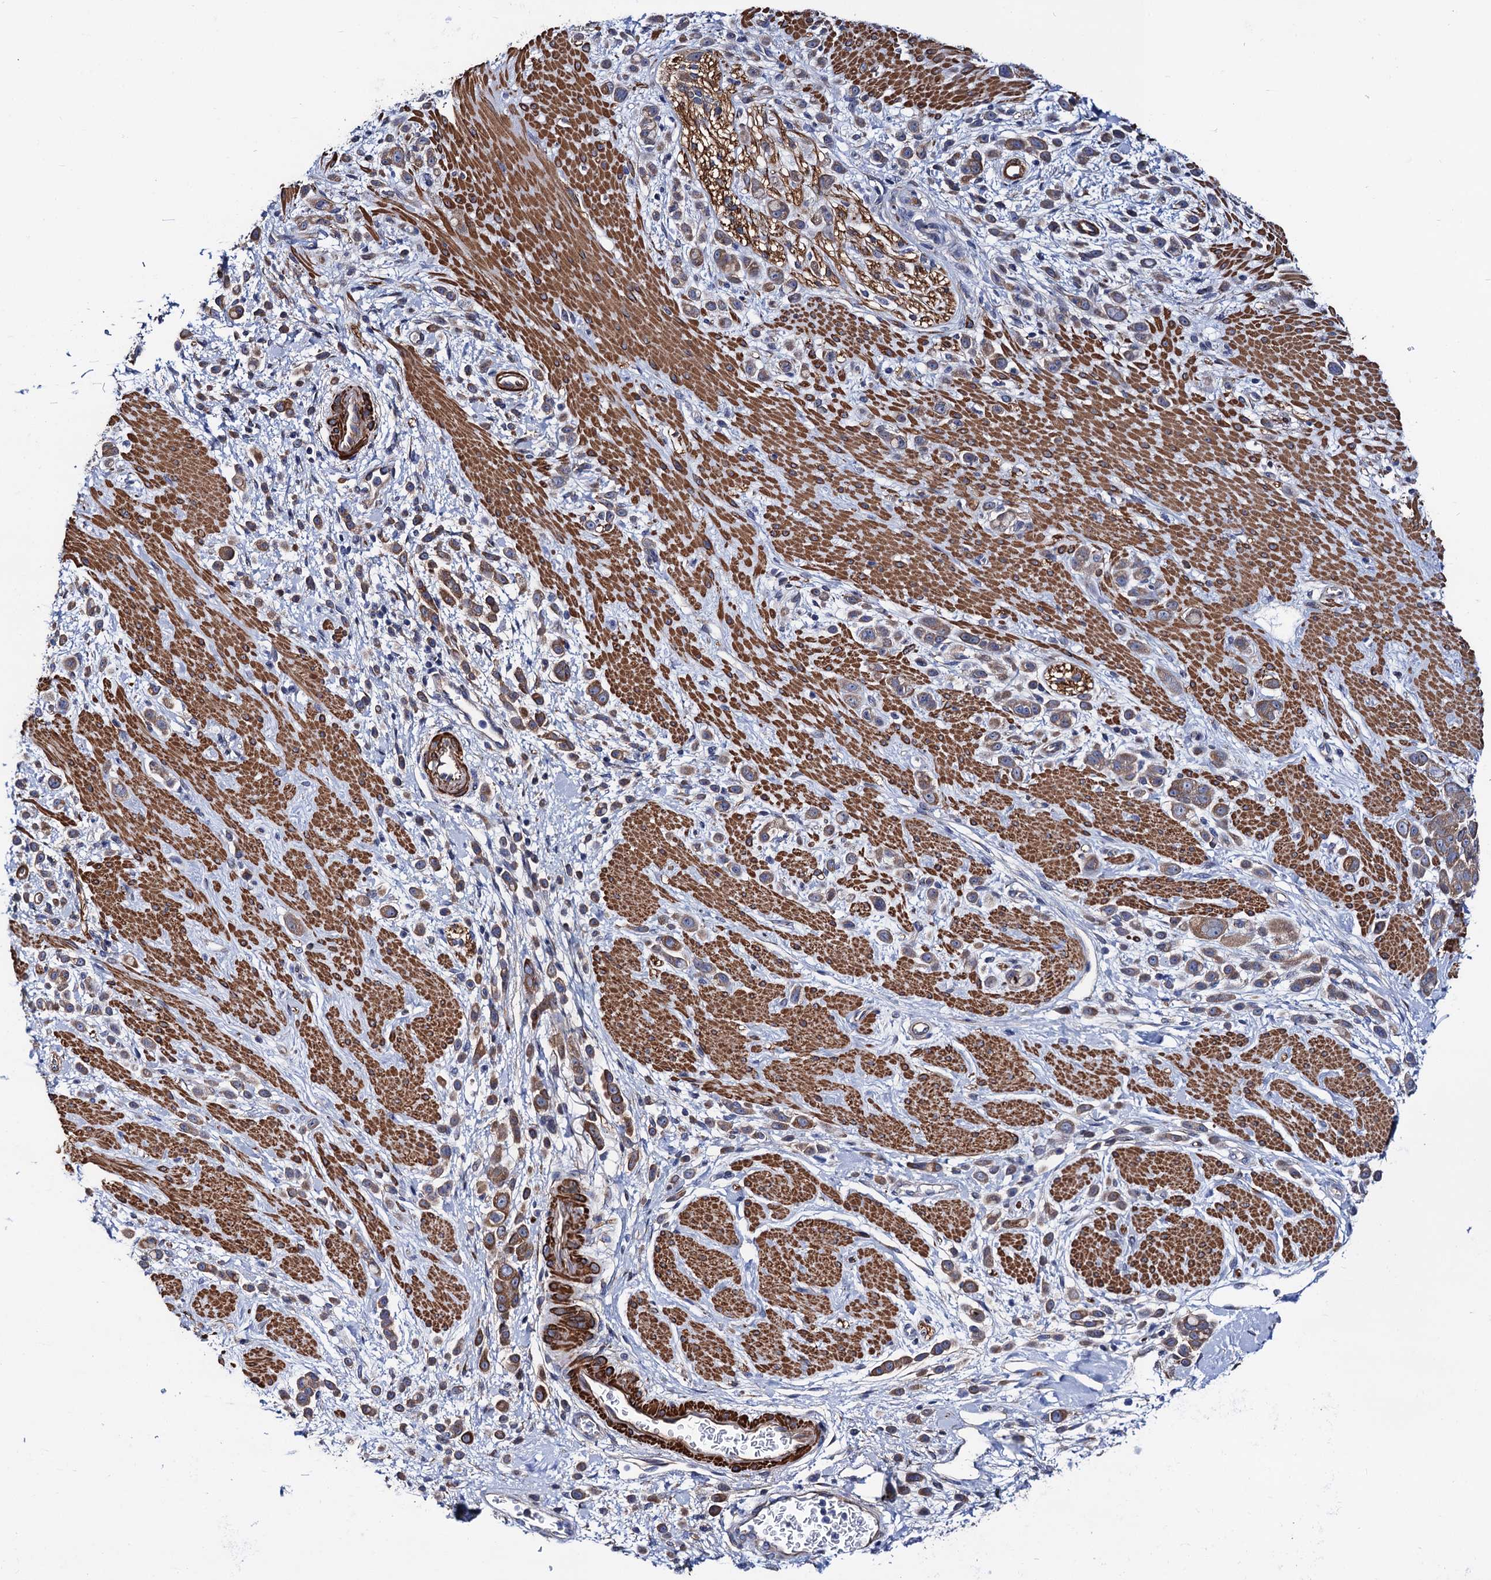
{"staining": {"intensity": "moderate", "quantity": ">75%", "location": "cytoplasmic/membranous"}, "tissue": "pancreatic cancer", "cell_type": "Tumor cells", "image_type": "cancer", "snomed": [{"axis": "morphology", "description": "Normal tissue, NOS"}, {"axis": "morphology", "description": "Adenocarcinoma, NOS"}, {"axis": "topography", "description": "Pancreas"}], "caption": "Immunohistochemistry micrograph of pancreatic adenocarcinoma stained for a protein (brown), which demonstrates medium levels of moderate cytoplasmic/membranous staining in about >75% of tumor cells.", "gene": "ZDHHC18", "patient": {"sex": "female", "age": 64}}